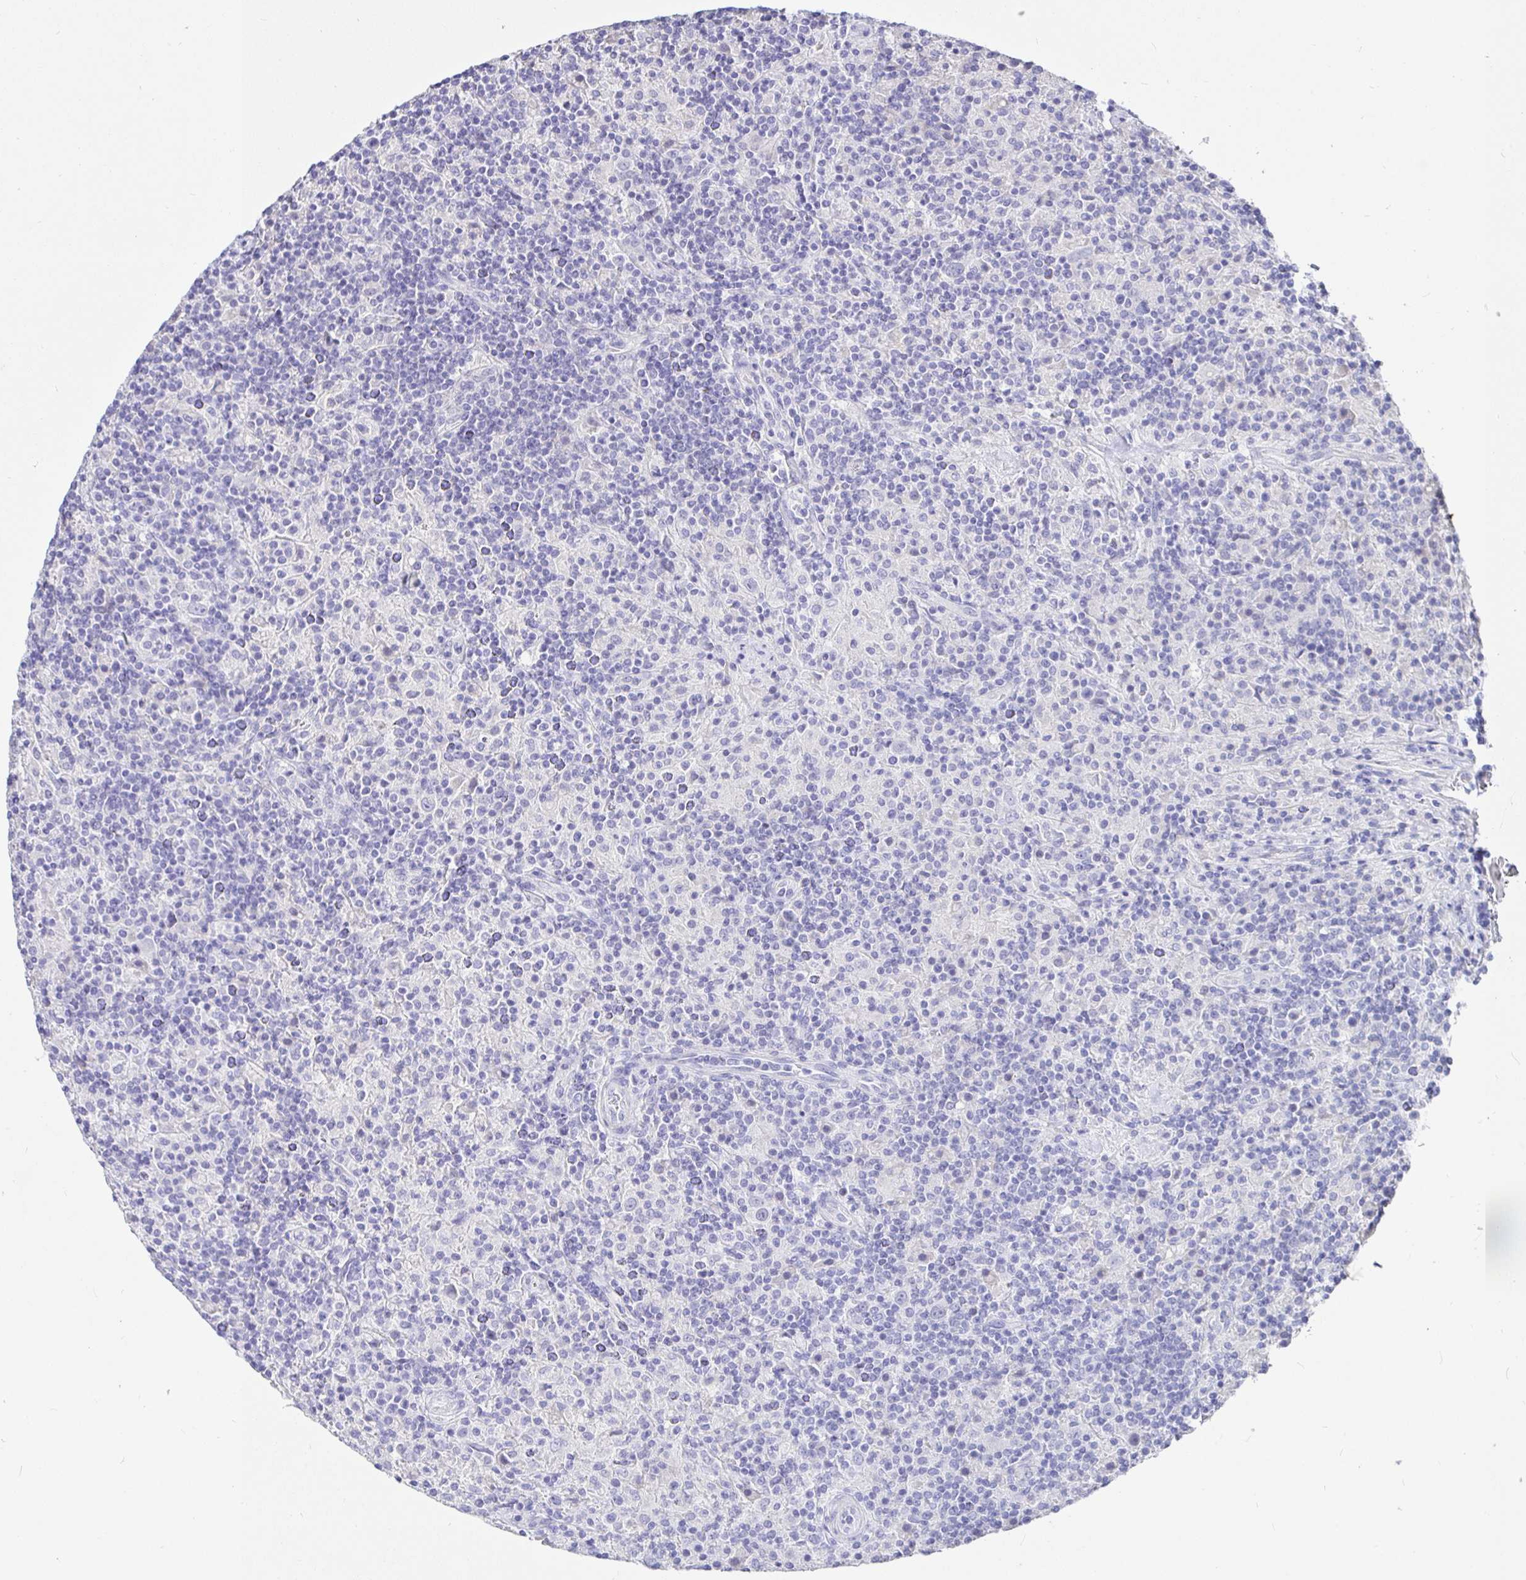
{"staining": {"intensity": "negative", "quantity": "none", "location": "none"}, "tissue": "lymphoma", "cell_type": "Tumor cells", "image_type": "cancer", "snomed": [{"axis": "morphology", "description": "Hodgkin's disease, NOS"}, {"axis": "topography", "description": "Lymph node"}], "caption": "This is an immunohistochemistry histopathology image of human Hodgkin's disease. There is no positivity in tumor cells.", "gene": "TPTE", "patient": {"sex": "male", "age": 70}}